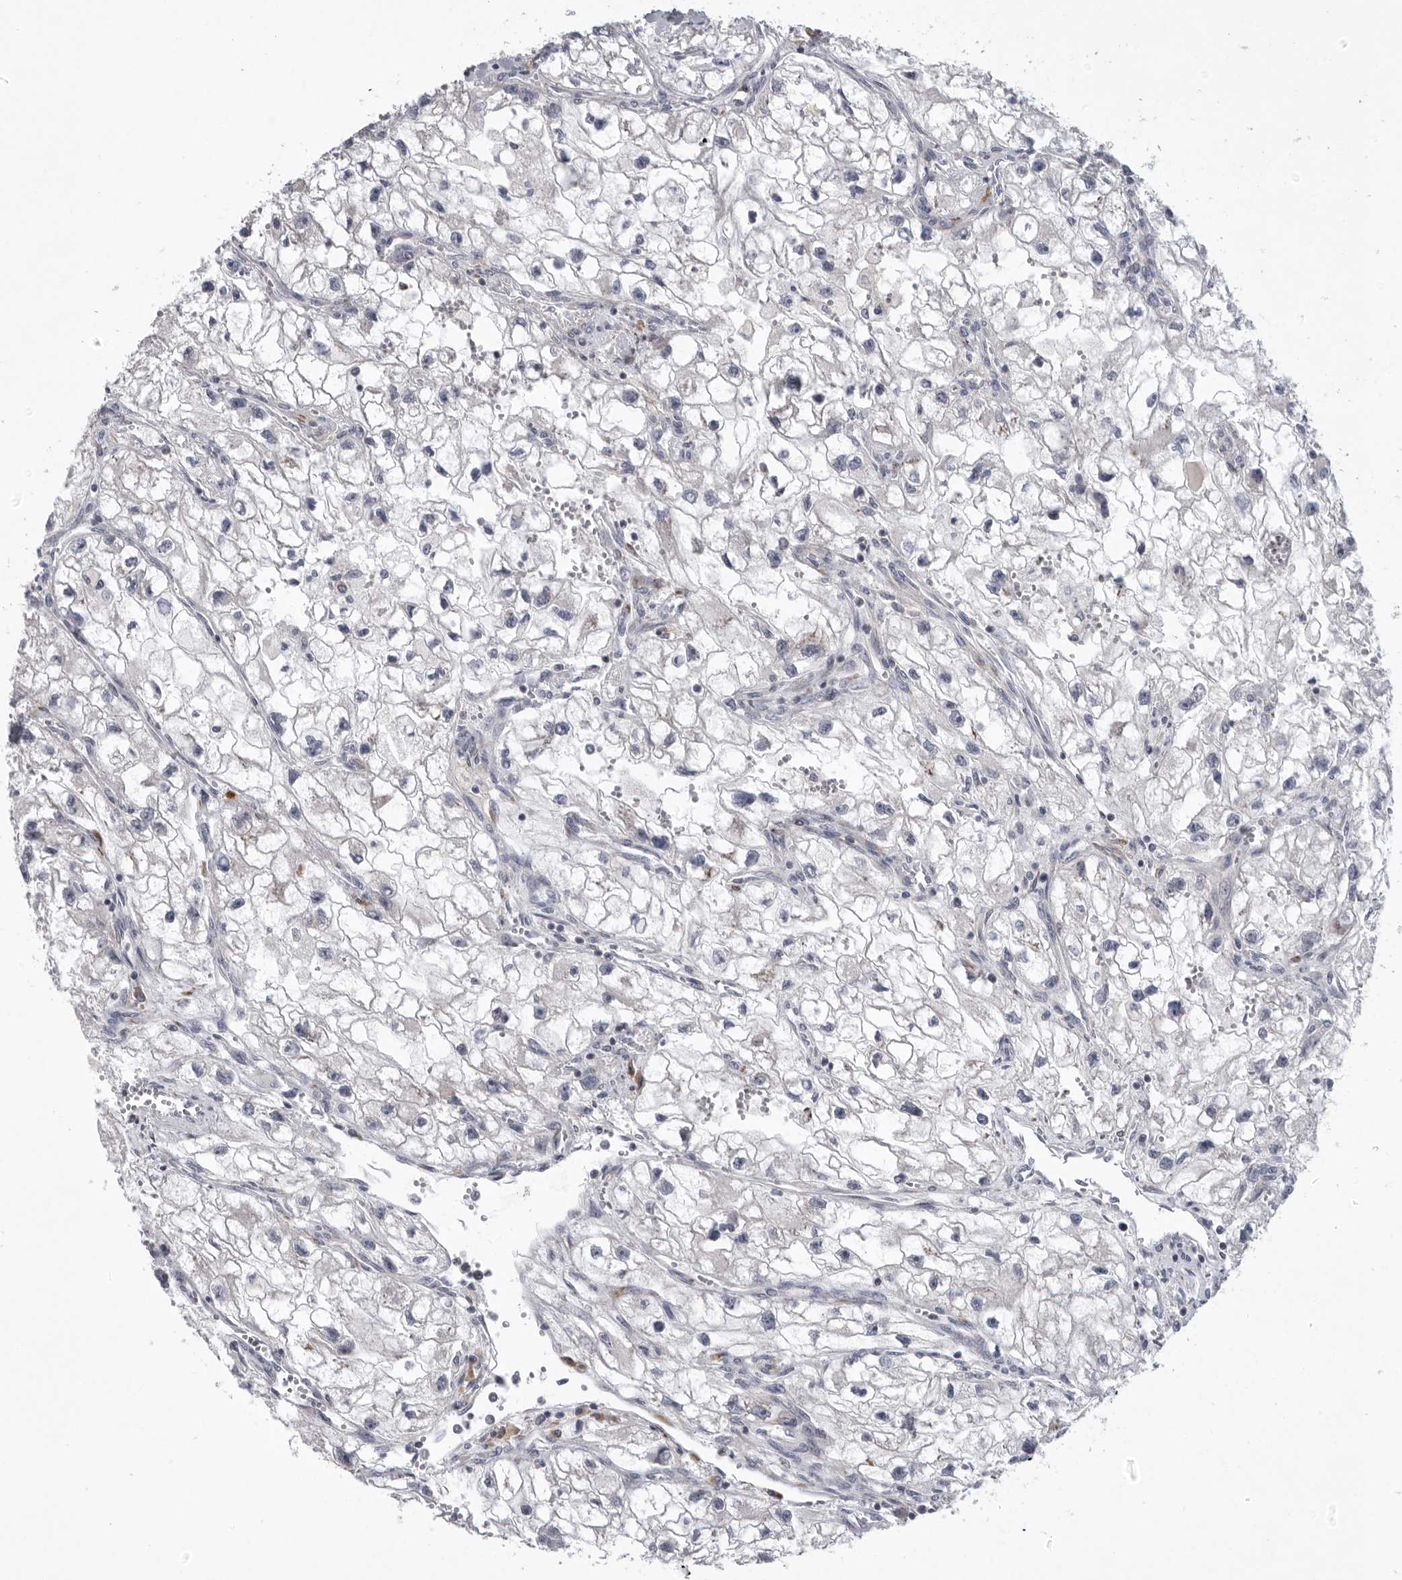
{"staining": {"intensity": "negative", "quantity": "none", "location": "none"}, "tissue": "renal cancer", "cell_type": "Tumor cells", "image_type": "cancer", "snomed": [{"axis": "morphology", "description": "Adenocarcinoma, NOS"}, {"axis": "topography", "description": "Kidney"}], "caption": "DAB immunohistochemical staining of human renal adenocarcinoma reveals no significant staining in tumor cells.", "gene": "USP24", "patient": {"sex": "female", "age": 70}}